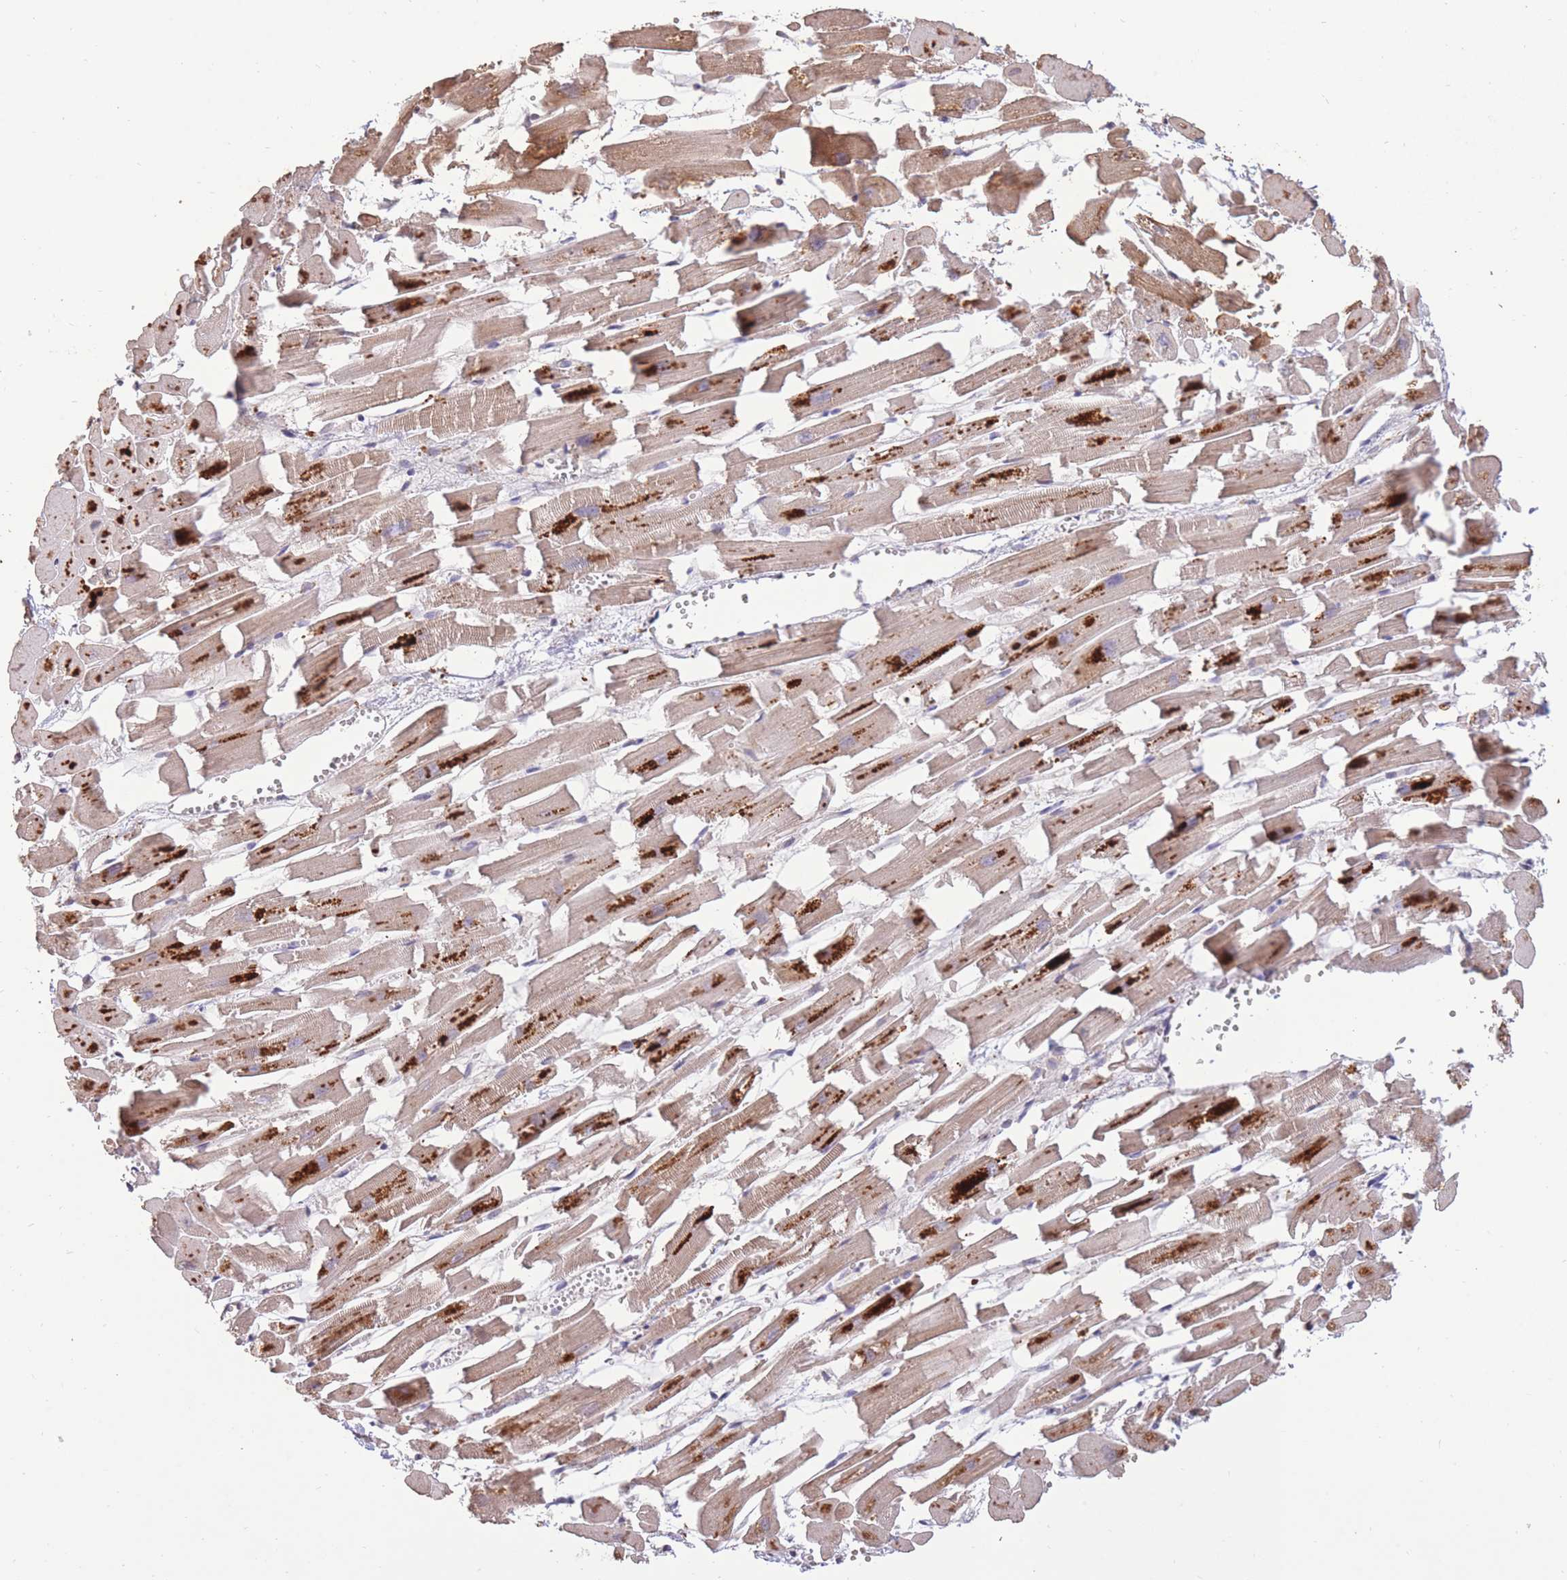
{"staining": {"intensity": "moderate", "quantity": "25%-75%", "location": "cytoplasmic/membranous"}, "tissue": "heart muscle", "cell_type": "Cardiomyocytes", "image_type": "normal", "snomed": [{"axis": "morphology", "description": "Normal tissue, NOS"}, {"axis": "topography", "description": "Heart"}], "caption": "Protein staining shows moderate cytoplasmic/membranous expression in approximately 25%-75% of cardiomyocytes in unremarkable heart muscle.", "gene": "RGS14", "patient": {"sex": "female", "age": 64}}